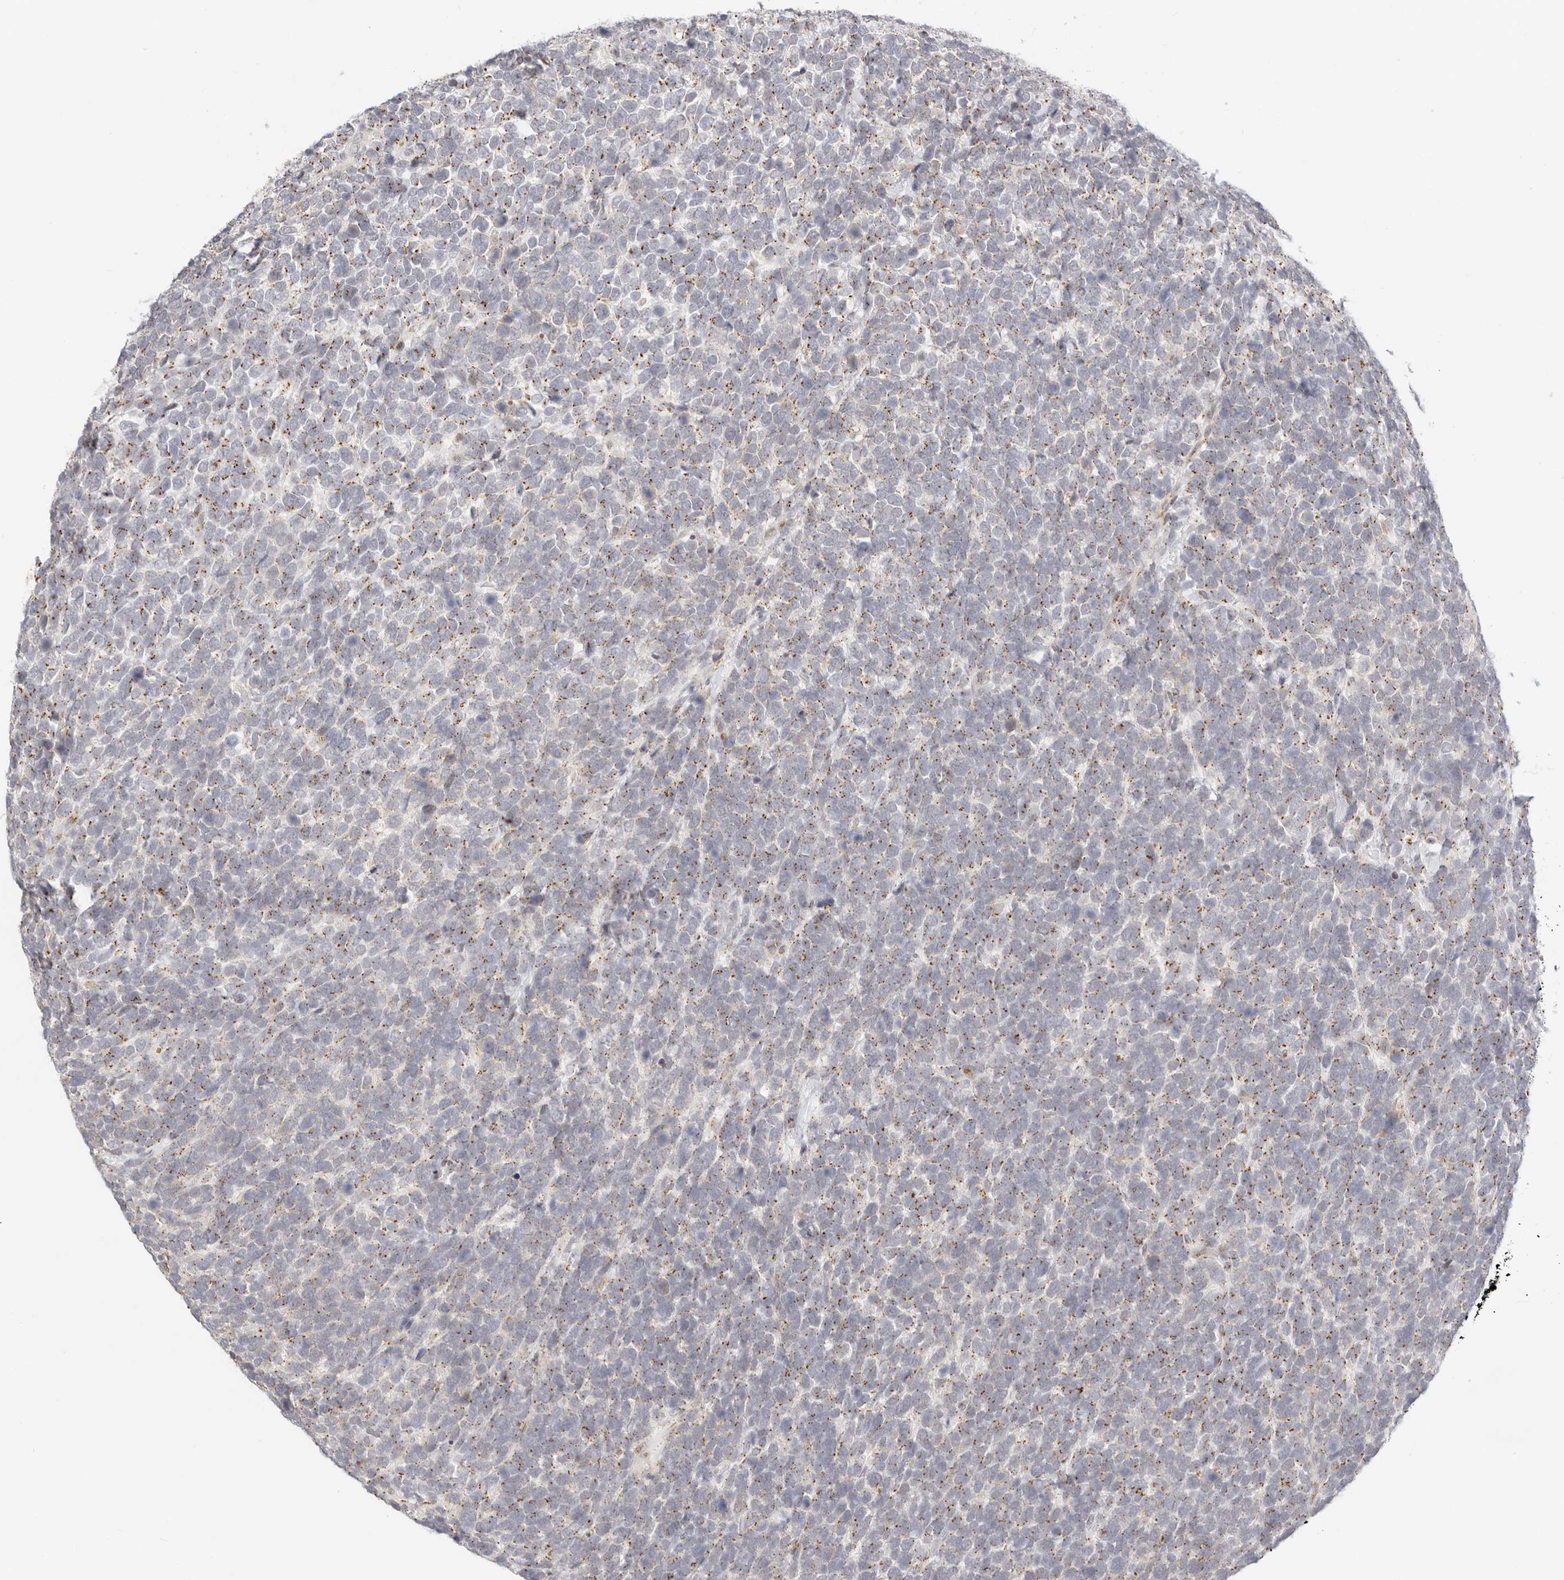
{"staining": {"intensity": "moderate", "quantity": "25%-75%", "location": "cytoplasmic/membranous"}, "tissue": "urothelial cancer", "cell_type": "Tumor cells", "image_type": "cancer", "snomed": [{"axis": "morphology", "description": "Urothelial carcinoma, High grade"}, {"axis": "topography", "description": "Urinary bladder"}], "caption": "Urothelial cancer stained for a protein demonstrates moderate cytoplasmic/membranous positivity in tumor cells.", "gene": "FAM20B", "patient": {"sex": "female", "age": 80}}